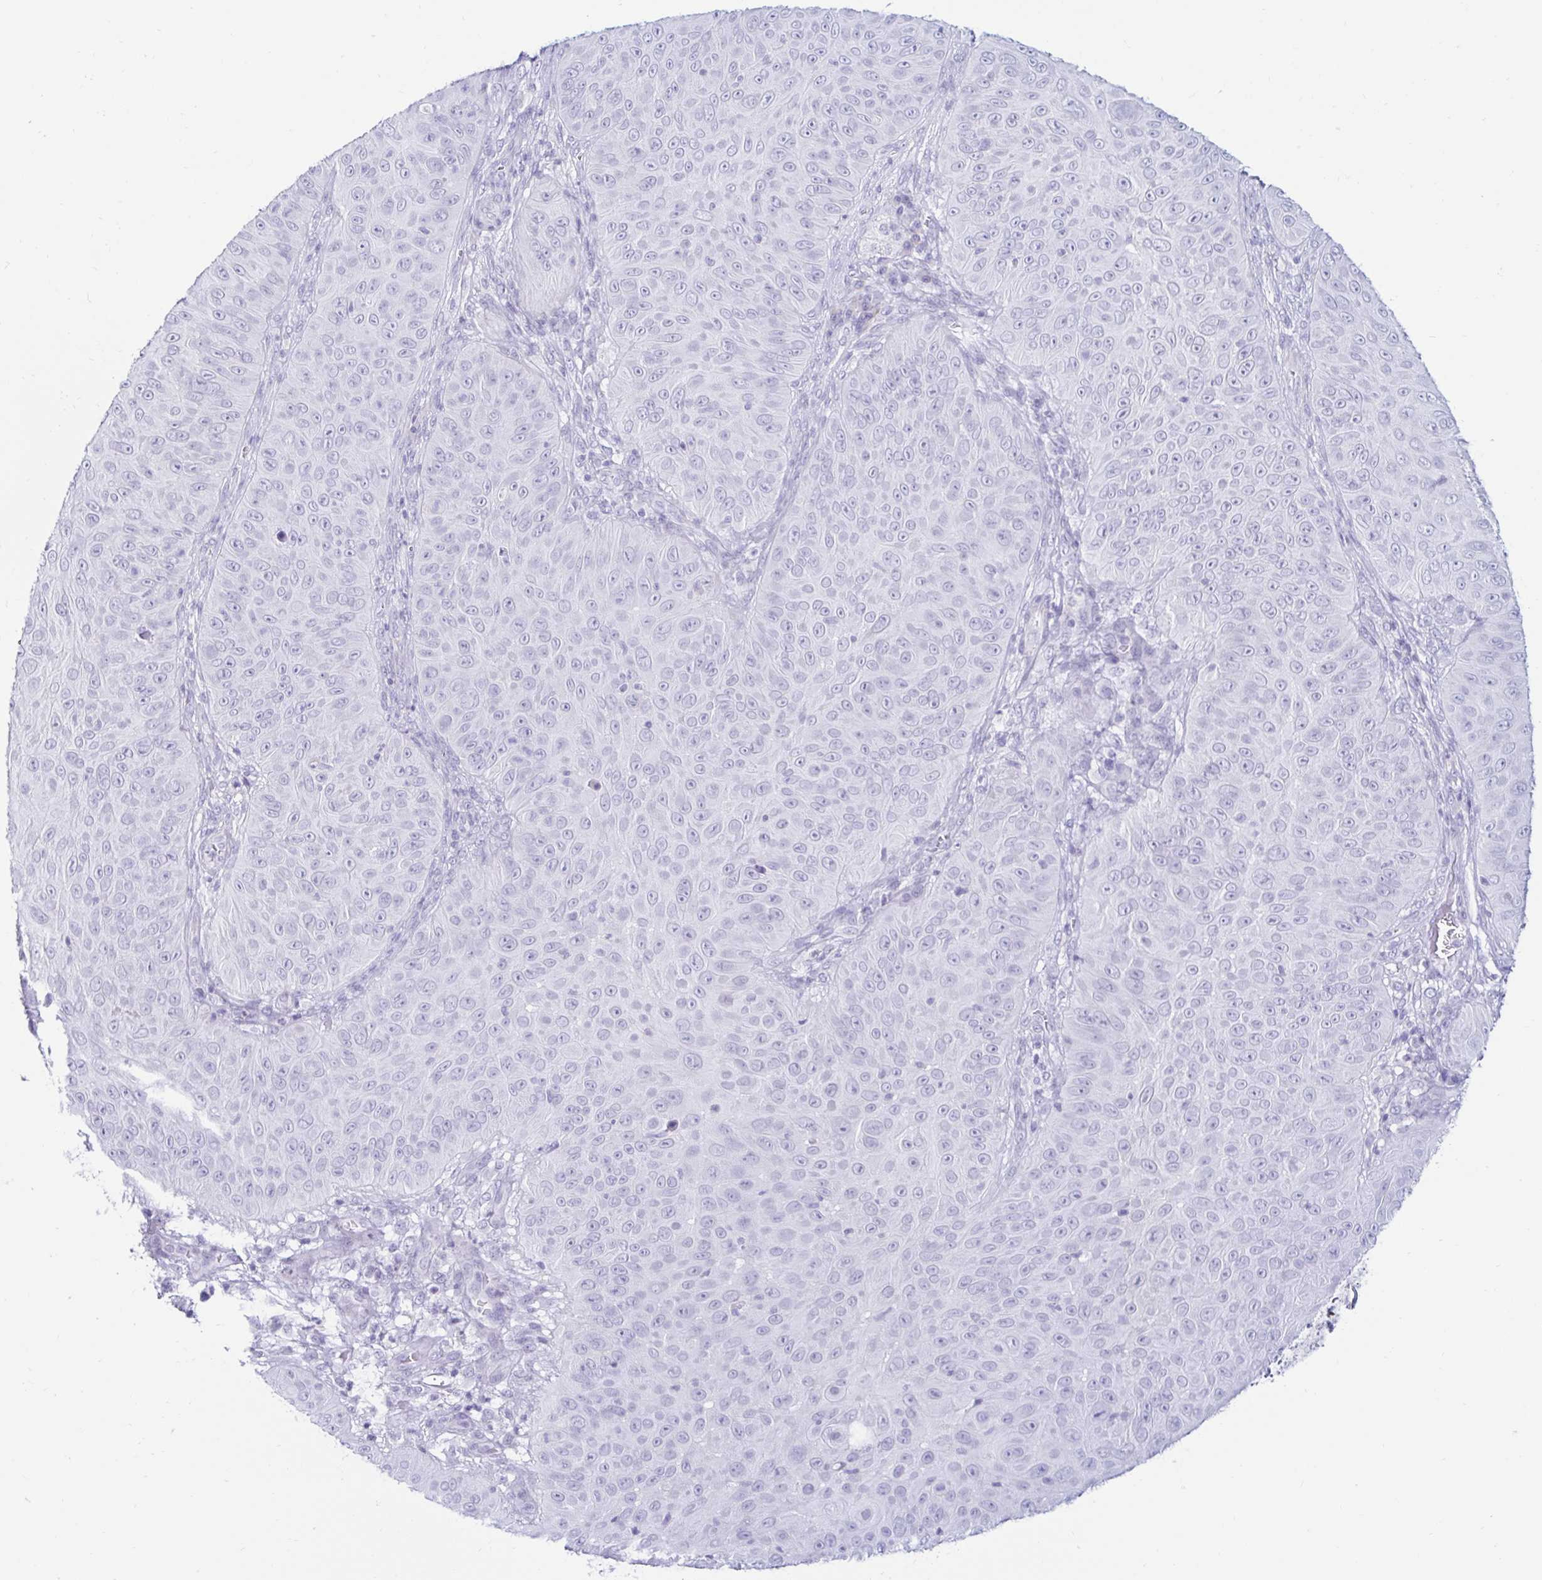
{"staining": {"intensity": "negative", "quantity": "none", "location": "none"}, "tissue": "skin cancer", "cell_type": "Tumor cells", "image_type": "cancer", "snomed": [{"axis": "morphology", "description": "Squamous cell carcinoma, NOS"}, {"axis": "topography", "description": "Skin"}], "caption": "An immunohistochemistry micrograph of skin cancer (squamous cell carcinoma) is shown. There is no staining in tumor cells of skin cancer (squamous cell carcinoma).", "gene": "BEST1", "patient": {"sex": "male", "age": 82}}